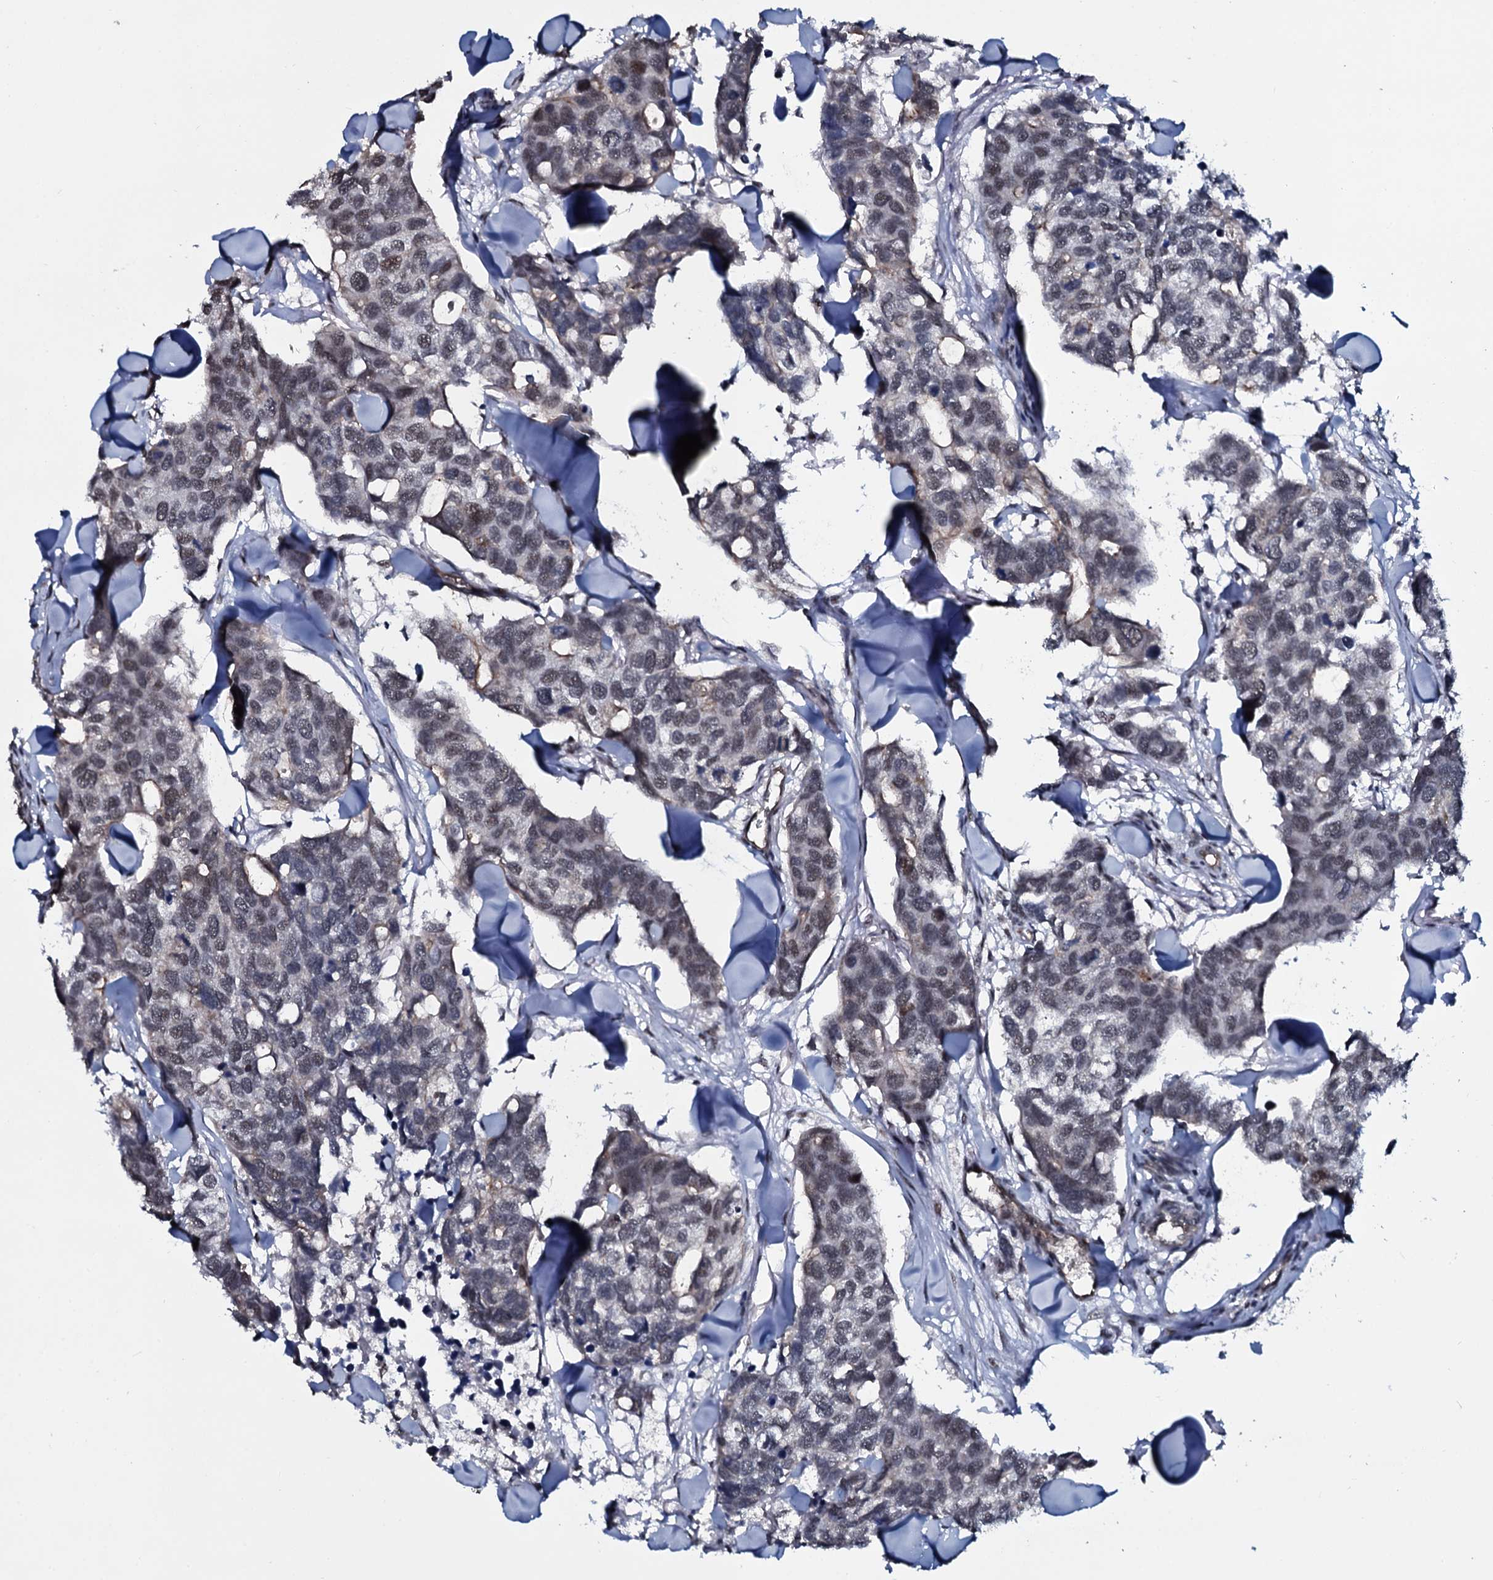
{"staining": {"intensity": "weak", "quantity": "<25%", "location": "nuclear"}, "tissue": "breast cancer", "cell_type": "Tumor cells", "image_type": "cancer", "snomed": [{"axis": "morphology", "description": "Duct carcinoma"}, {"axis": "topography", "description": "Breast"}], "caption": "DAB (3,3'-diaminobenzidine) immunohistochemical staining of infiltrating ductal carcinoma (breast) displays no significant positivity in tumor cells.", "gene": "SH2D4B", "patient": {"sex": "female", "age": 83}}